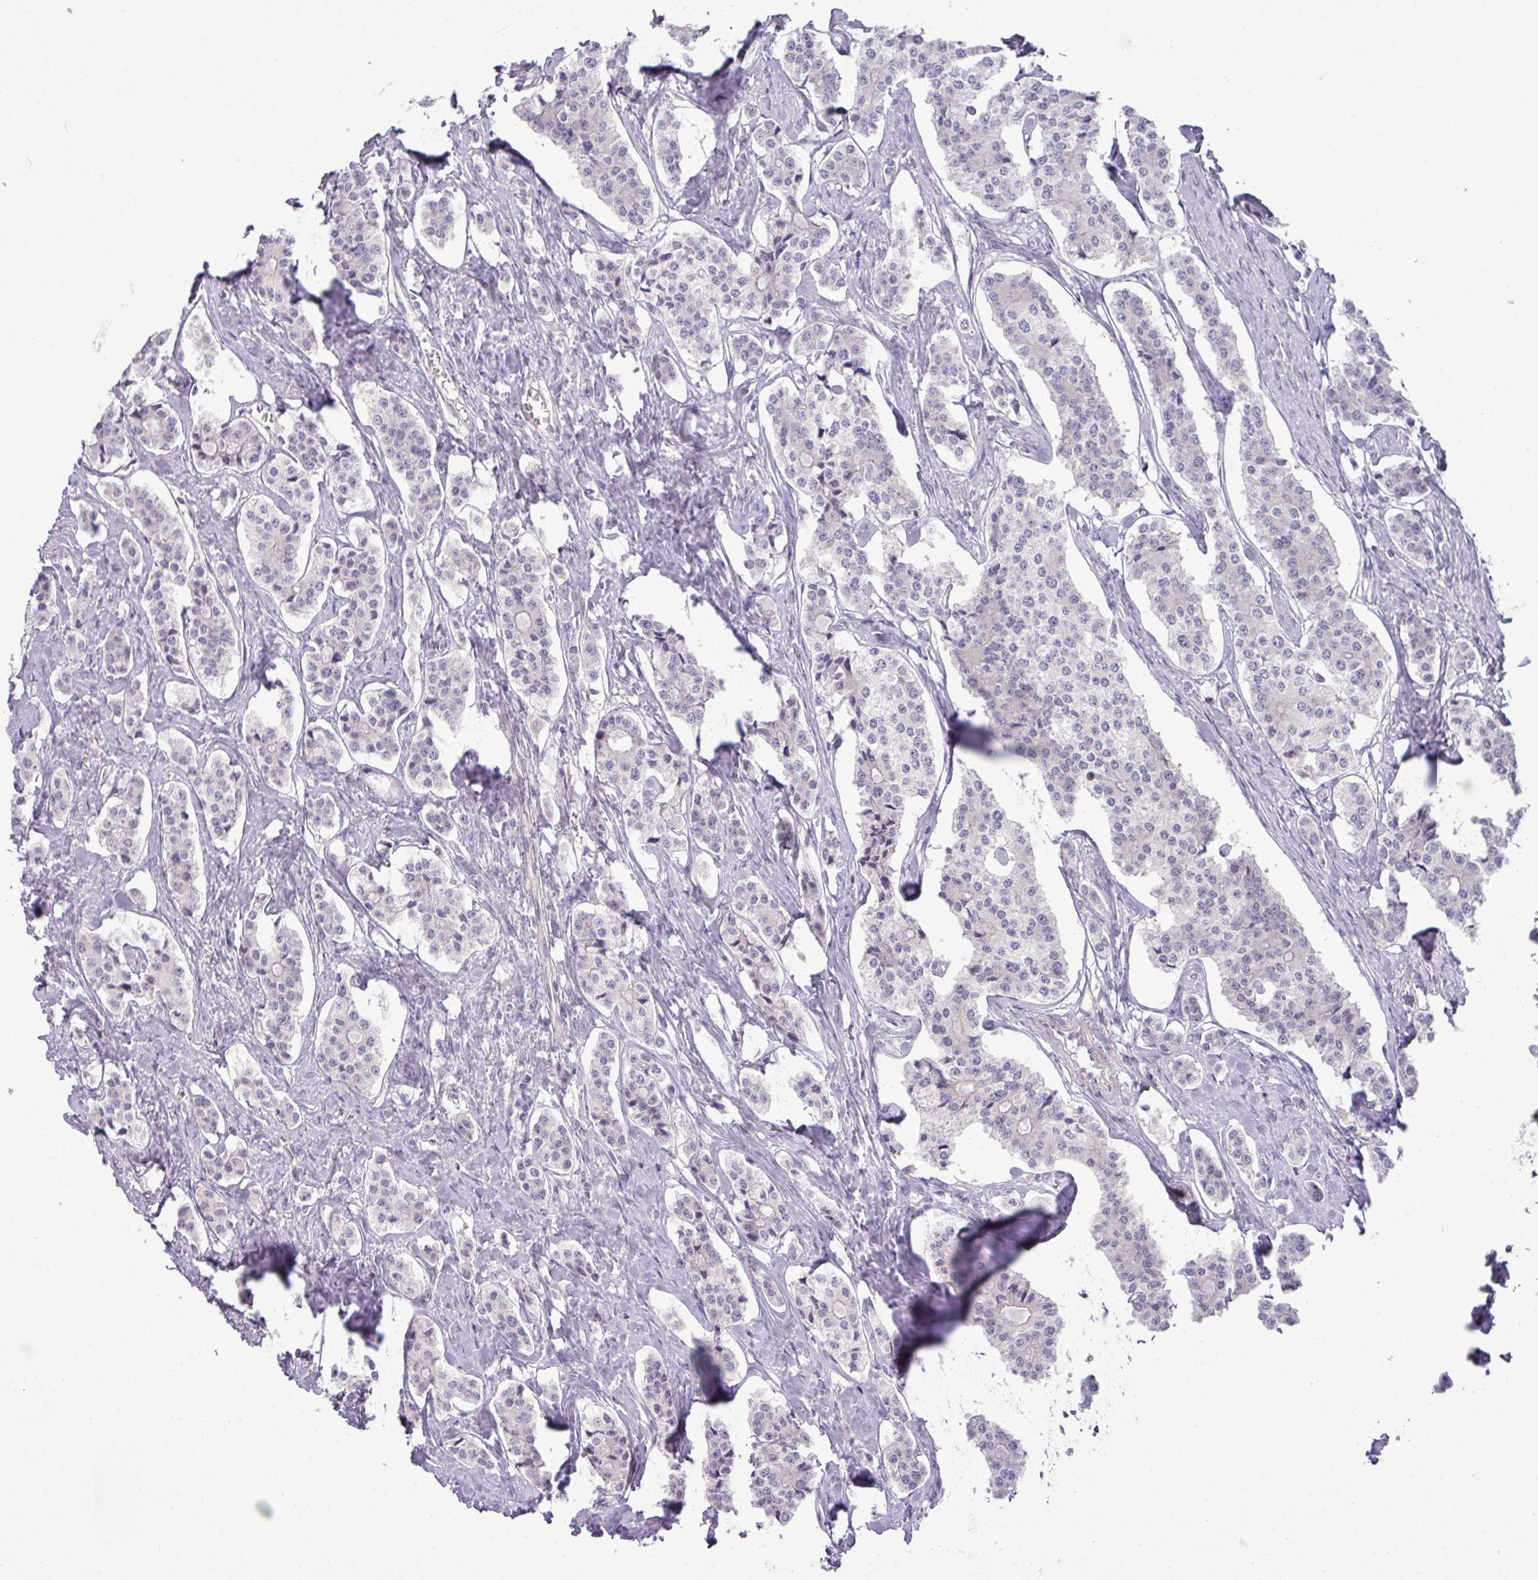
{"staining": {"intensity": "negative", "quantity": "none", "location": "none"}, "tissue": "carcinoid", "cell_type": "Tumor cells", "image_type": "cancer", "snomed": [{"axis": "morphology", "description": "Carcinoid, malignant, NOS"}, {"axis": "topography", "description": "Small intestine"}], "caption": "DAB (3,3'-diaminobenzidine) immunohistochemical staining of human malignant carcinoid shows no significant expression in tumor cells.", "gene": "MAK16", "patient": {"sex": "male", "age": 63}}